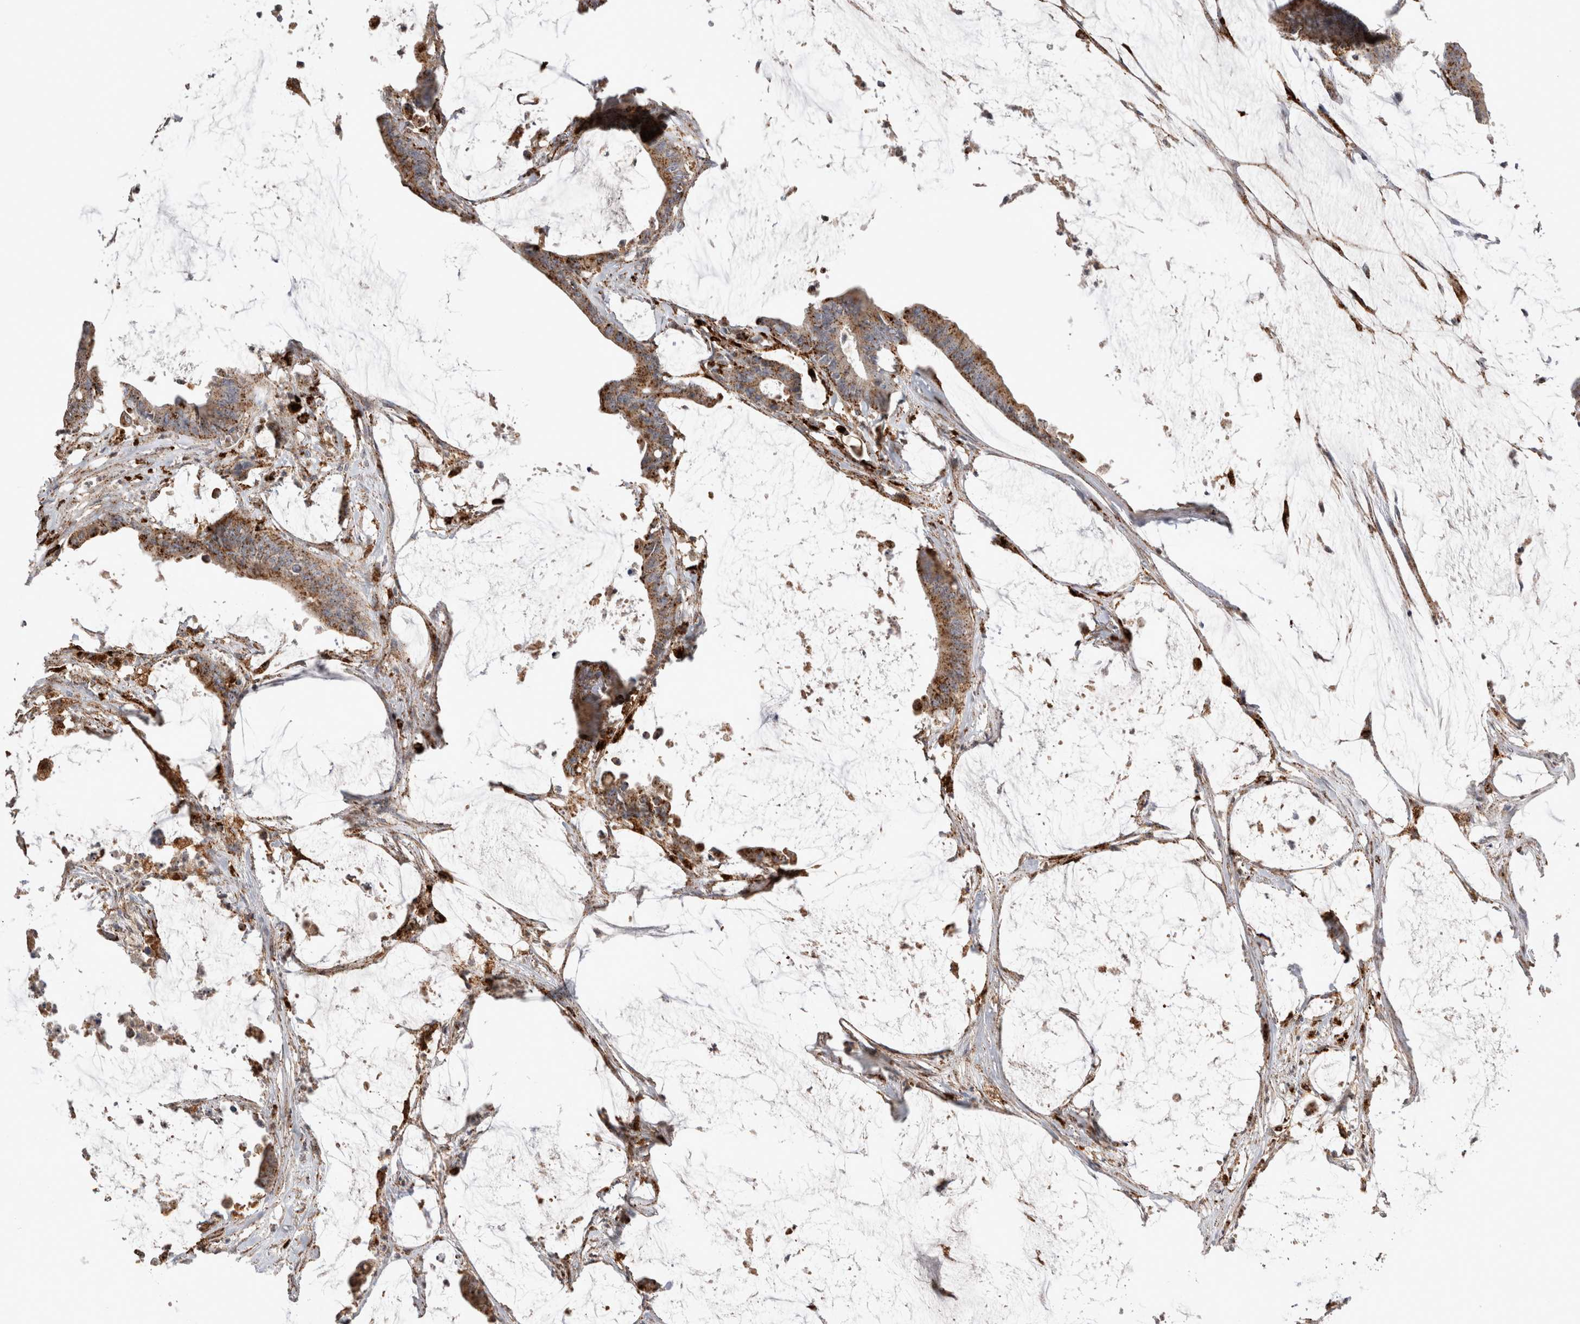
{"staining": {"intensity": "moderate", "quantity": ">75%", "location": "cytoplasmic/membranous"}, "tissue": "colorectal cancer", "cell_type": "Tumor cells", "image_type": "cancer", "snomed": [{"axis": "morphology", "description": "Adenocarcinoma, NOS"}, {"axis": "topography", "description": "Rectum"}], "caption": "Immunohistochemistry (IHC) photomicrograph of colorectal cancer (adenocarcinoma) stained for a protein (brown), which displays medium levels of moderate cytoplasmic/membranous staining in approximately >75% of tumor cells.", "gene": "CTSA", "patient": {"sex": "female", "age": 66}}